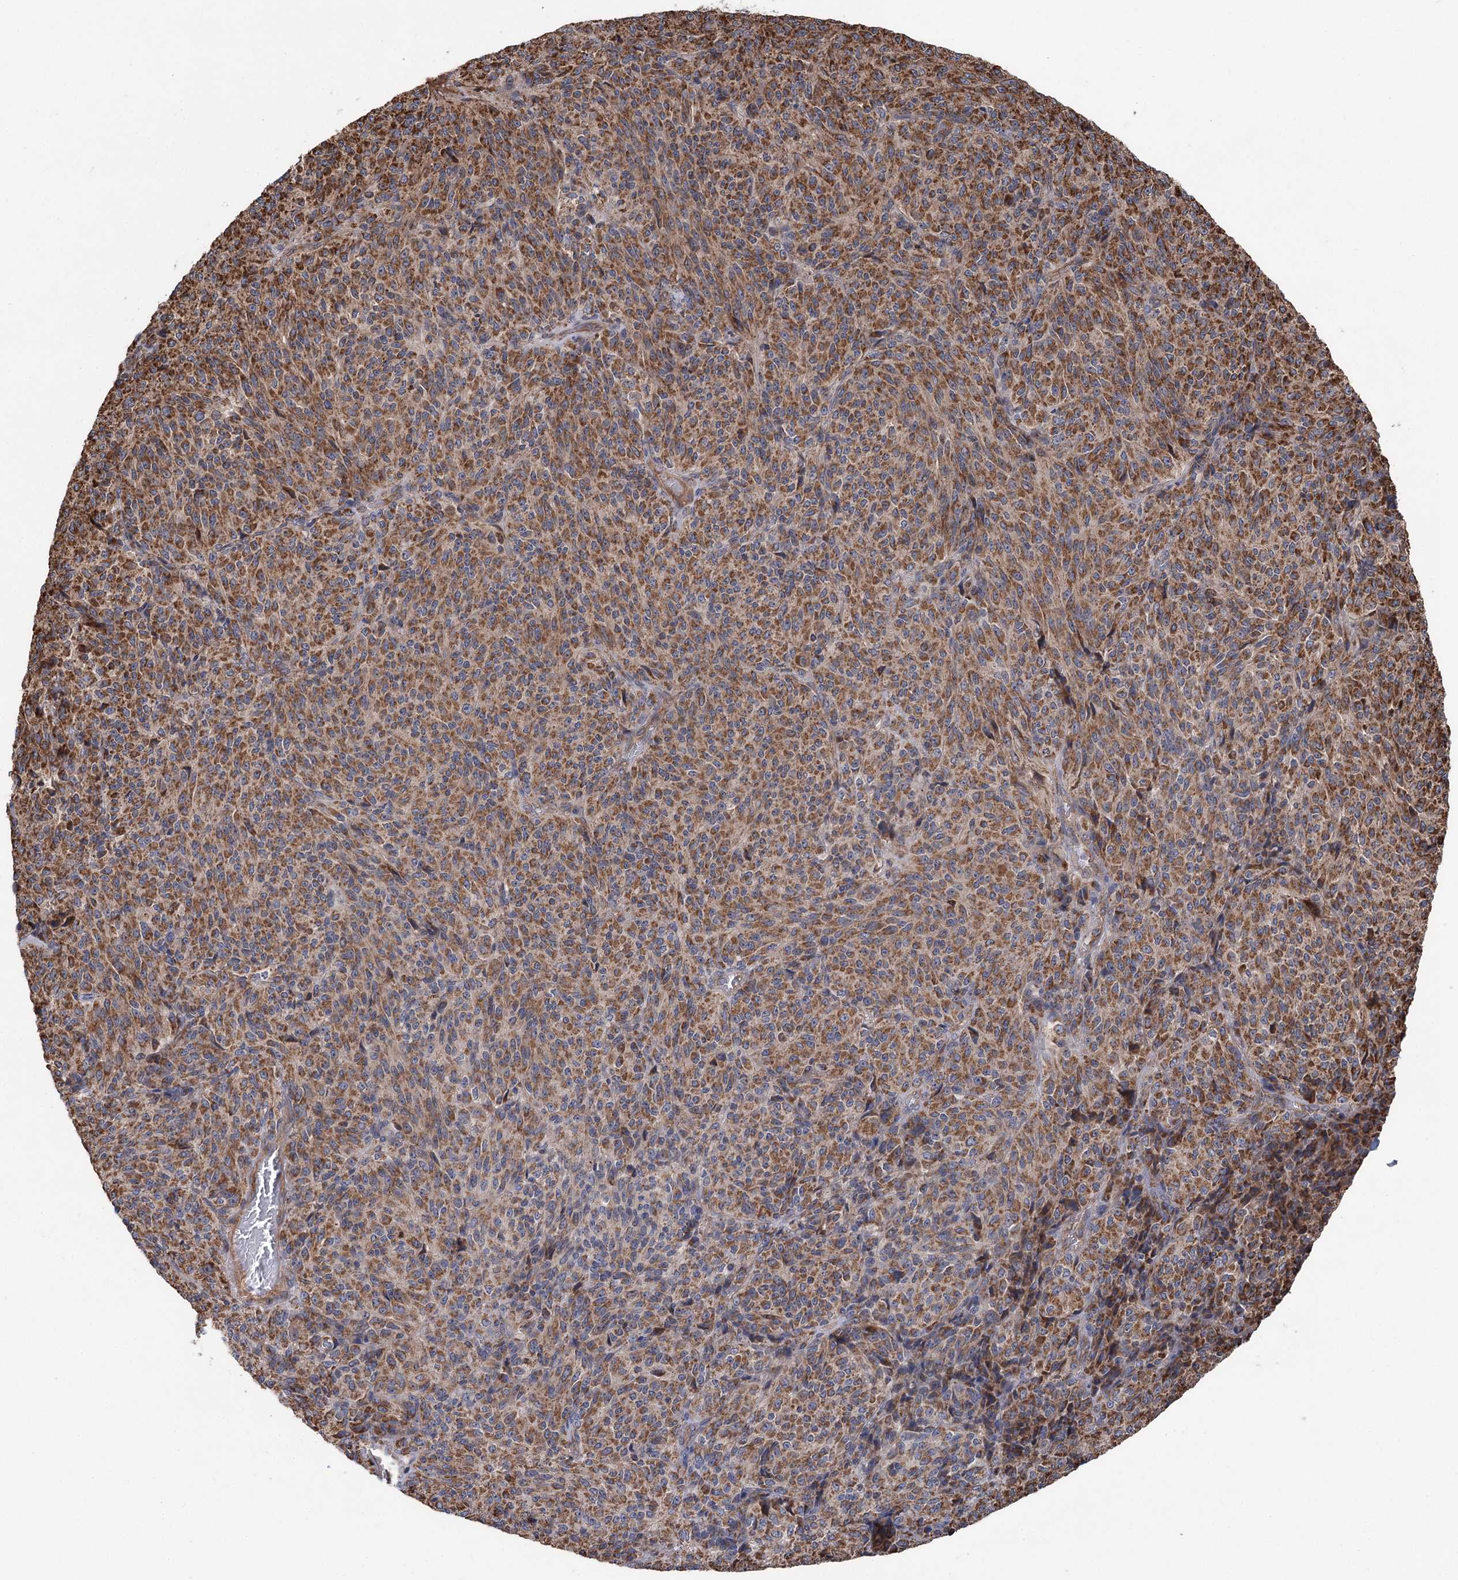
{"staining": {"intensity": "strong", "quantity": ">75%", "location": "cytoplasmic/membranous"}, "tissue": "melanoma", "cell_type": "Tumor cells", "image_type": "cancer", "snomed": [{"axis": "morphology", "description": "Malignant melanoma, Metastatic site"}, {"axis": "topography", "description": "Brain"}], "caption": "Malignant melanoma (metastatic site) stained with a brown dye exhibits strong cytoplasmic/membranous positive expression in about >75% of tumor cells.", "gene": "RWDD4", "patient": {"sex": "female", "age": 56}}